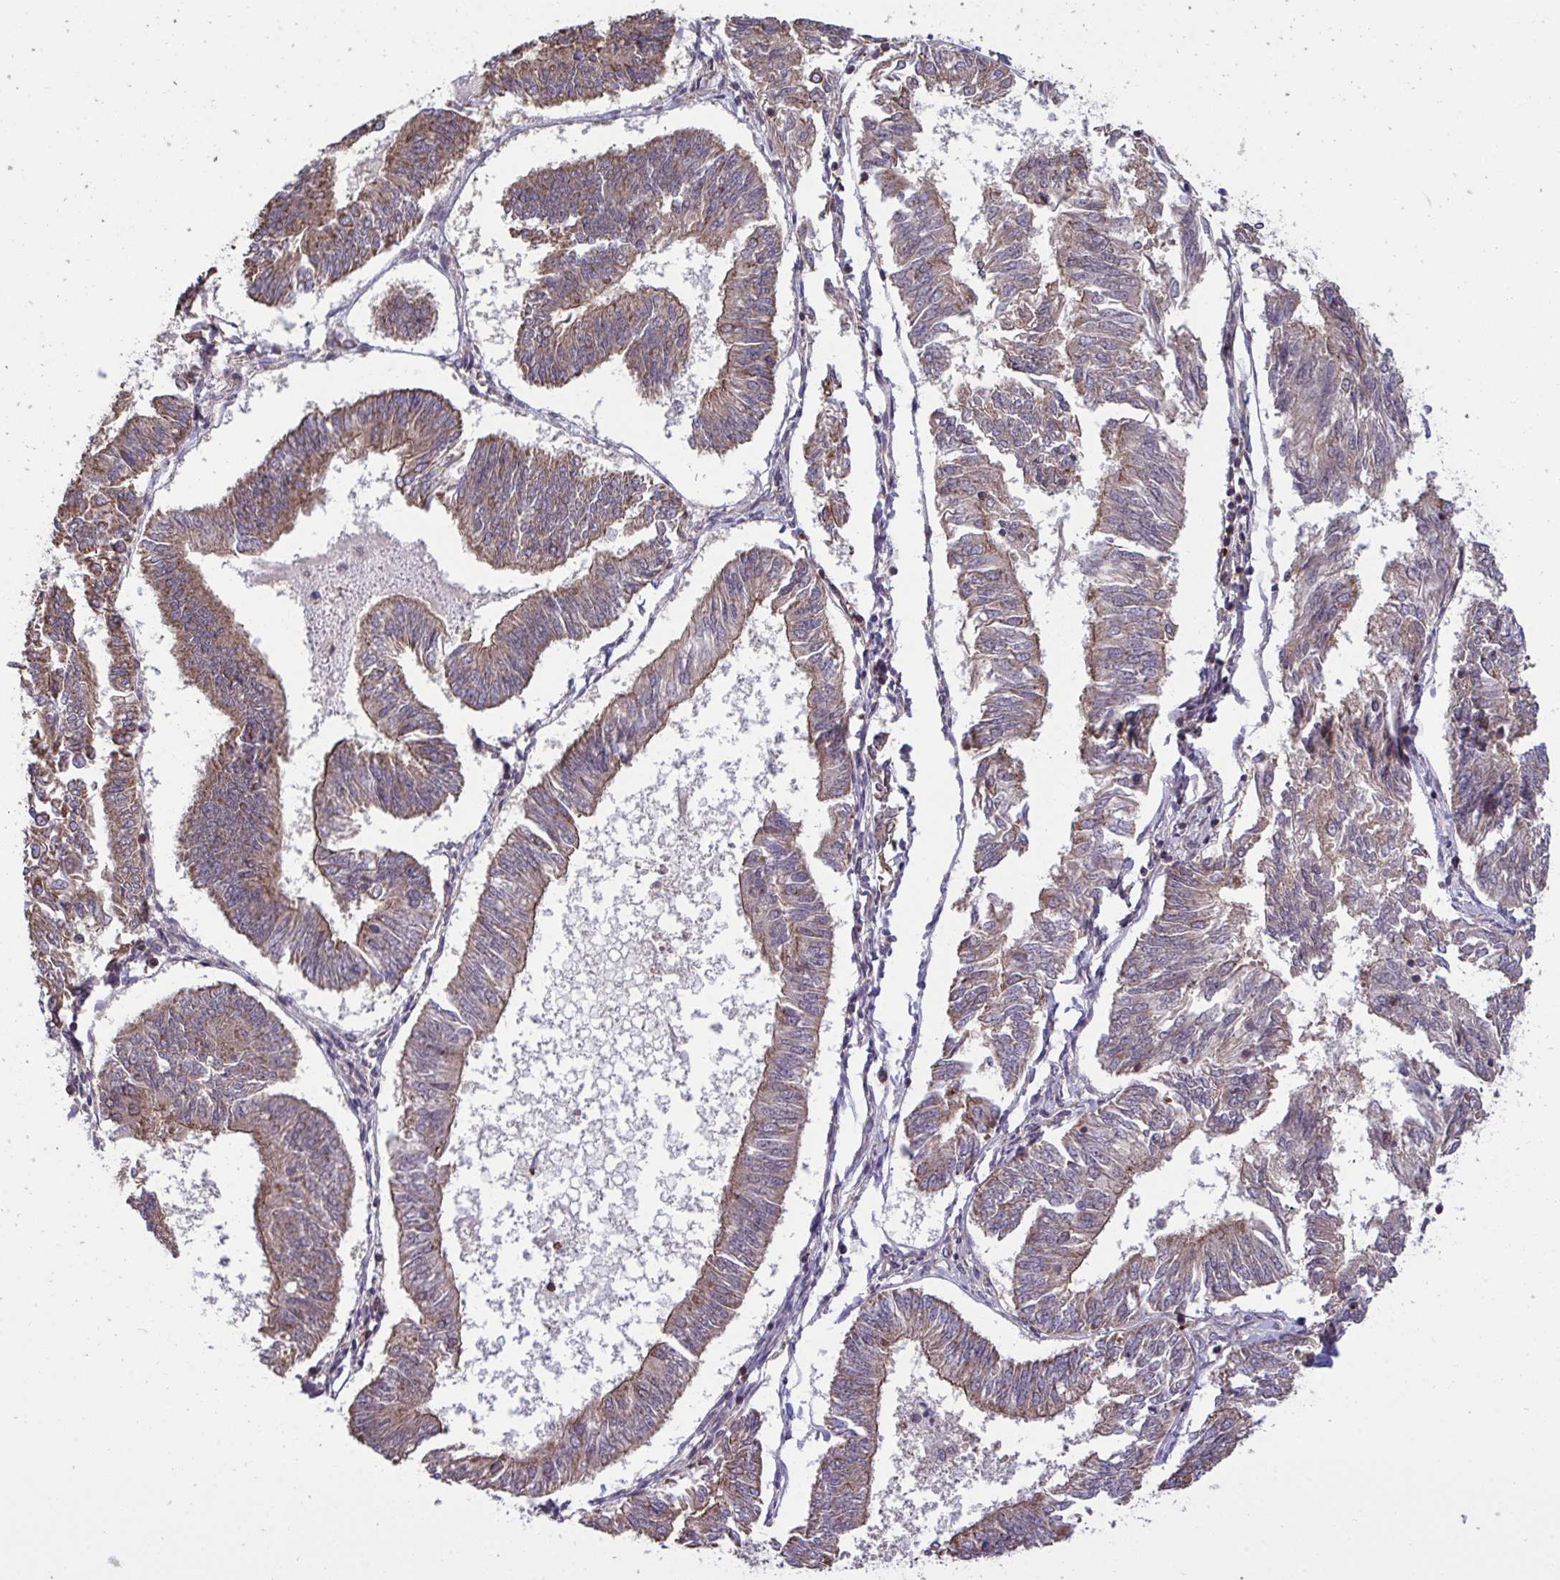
{"staining": {"intensity": "weak", "quantity": "25%-75%", "location": "cytoplasmic/membranous"}, "tissue": "endometrial cancer", "cell_type": "Tumor cells", "image_type": "cancer", "snomed": [{"axis": "morphology", "description": "Adenocarcinoma, NOS"}, {"axis": "topography", "description": "Endometrium"}], "caption": "An immunohistochemistry (IHC) photomicrograph of tumor tissue is shown. Protein staining in brown shows weak cytoplasmic/membranous positivity in endometrial cancer (adenocarcinoma) within tumor cells. The staining was performed using DAB (3,3'-diaminobenzidine), with brown indicating positive protein expression. Nuclei are stained blue with hematoxylin.", "gene": "PPM1H", "patient": {"sex": "female", "age": 58}}